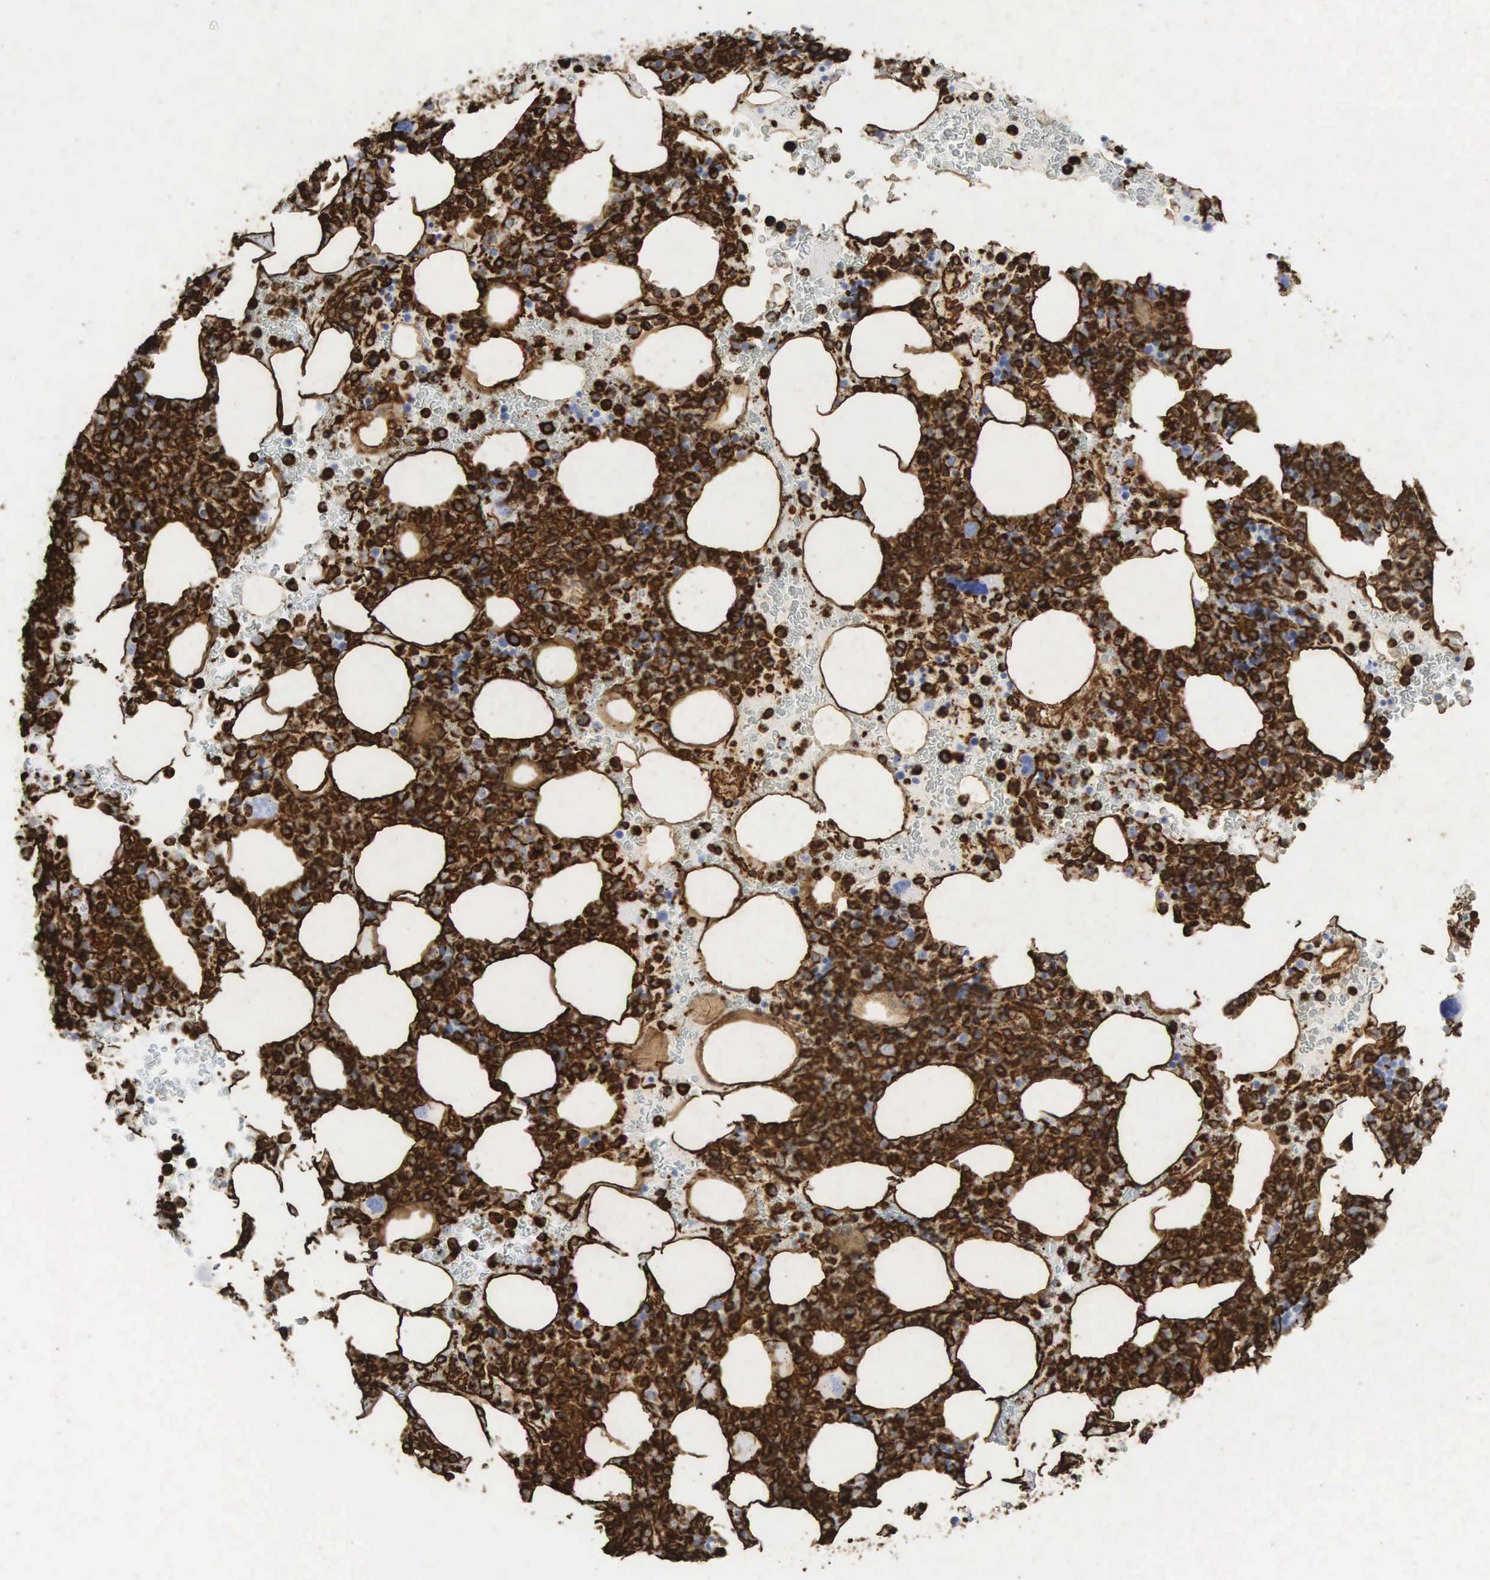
{"staining": {"intensity": "strong", "quantity": ">75%", "location": "cytoplasmic/membranous"}, "tissue": "bone marrow", "cell_type": "Hematopoietic cells", "image_type": "normal", "snomed": [{"axis": "morphology", "description": "Normal tissue, NOS"}, {"axis": "topography", "description": "Bone marrow"}], "caption": "A brown stain highlights strong cytoplasmic/membranous staining of a protein in hematopoietic cells of unremarkable human bone marrow. The staining was performed using DAB, with brown indicating positive protein expression. Nuclei are stained blue with hematoxylin.", "gene": "VIM", "patient": {"sex": "female", "age": 88}}